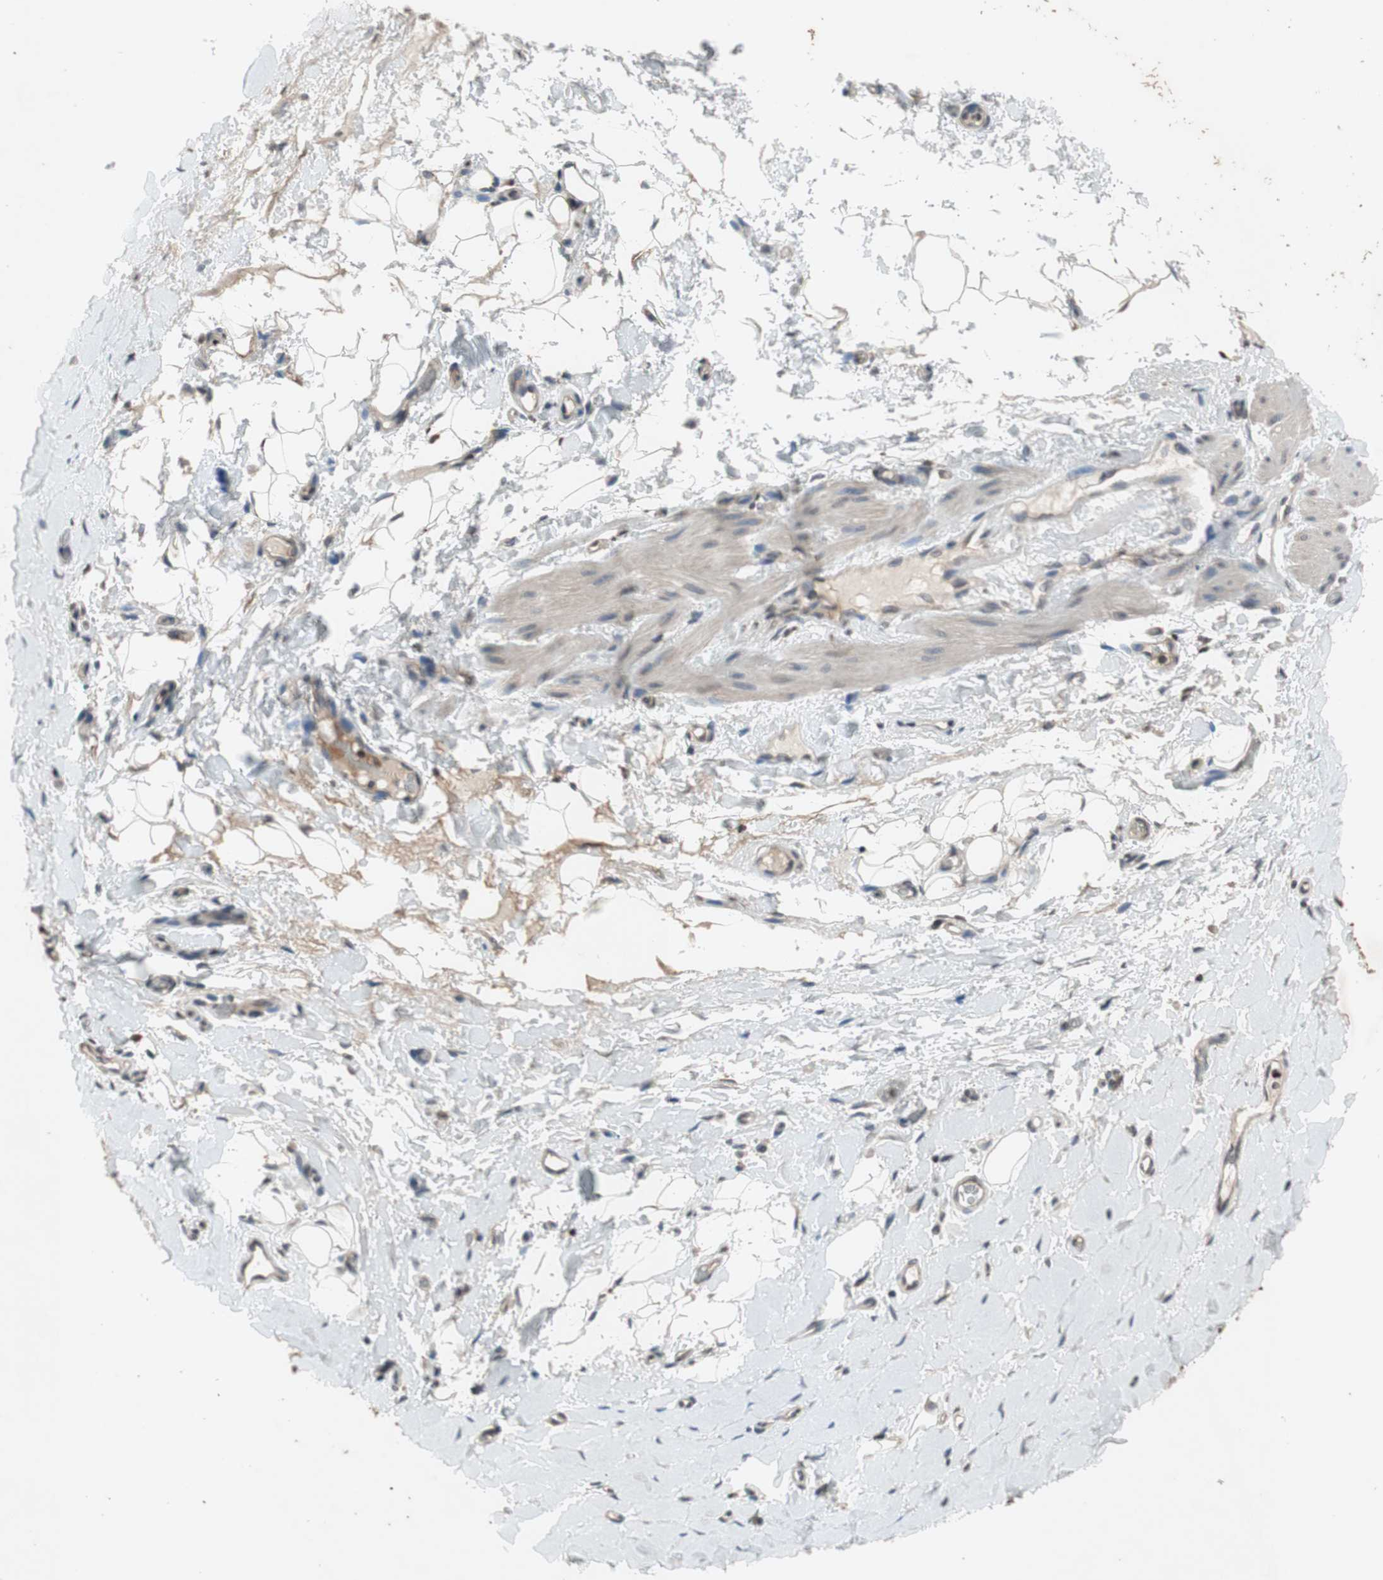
{"staining": {"intensity": "negative", "quantity": "none", "location": "none"}, "tissue": "adipose tissue", "cell_type": "Adipocytes", "image_type": "normal", "snomed": [{"axis": "morphology", "description": "Normal tissue, NOS"}, {"axis": "morphology", "description": "Adenocarcinoma, NOS"}, {"axis": "topography", "description": "Esophagus"}], "caption": "The immunohistochemistry micrograph has no significant positivity in adipocytes of adipose tissue.", "gene": "MCM6", "patient": {"sex": "male", "age": 62}}